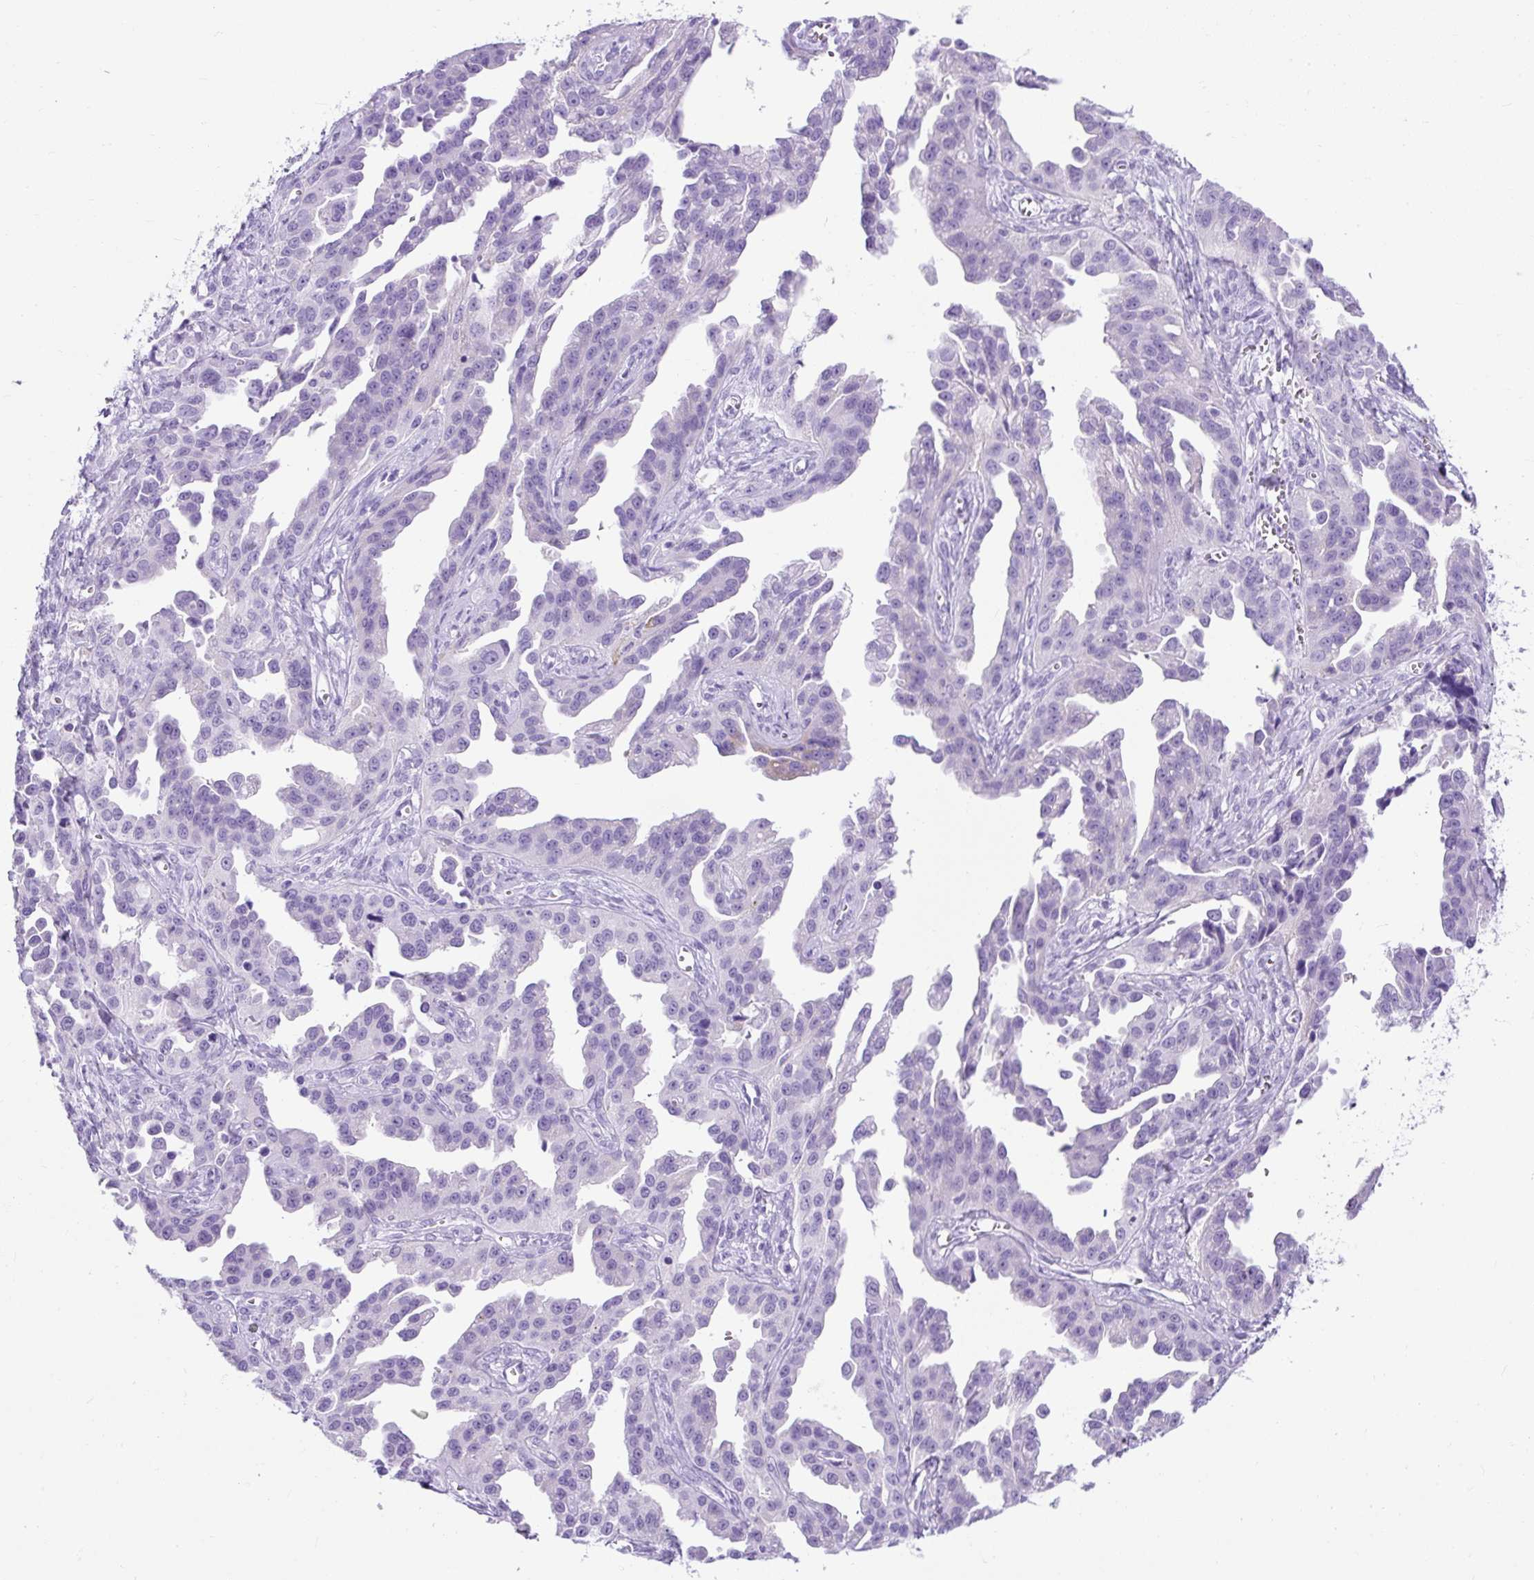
{"staining": {"intensity": "negative", "quantity": "none", "location": "none"}, "tissue": "ovarian cancer", "cell_type": "Tumor cells", "image_type": "cancer", "snomed": [{"axis": "morphology", "description": "Cystadenocarcinoma, serous, NOS"}, {"axis": "topography", "description": "Ovary"}], "caption": "Ovarian cancer (serous cystadenocarcinoma) stained for a protein using immunohistochemistry displays no staining tumor cells.", "gene": "KRT12", "patient": {"sex": "female", "age": 75}}